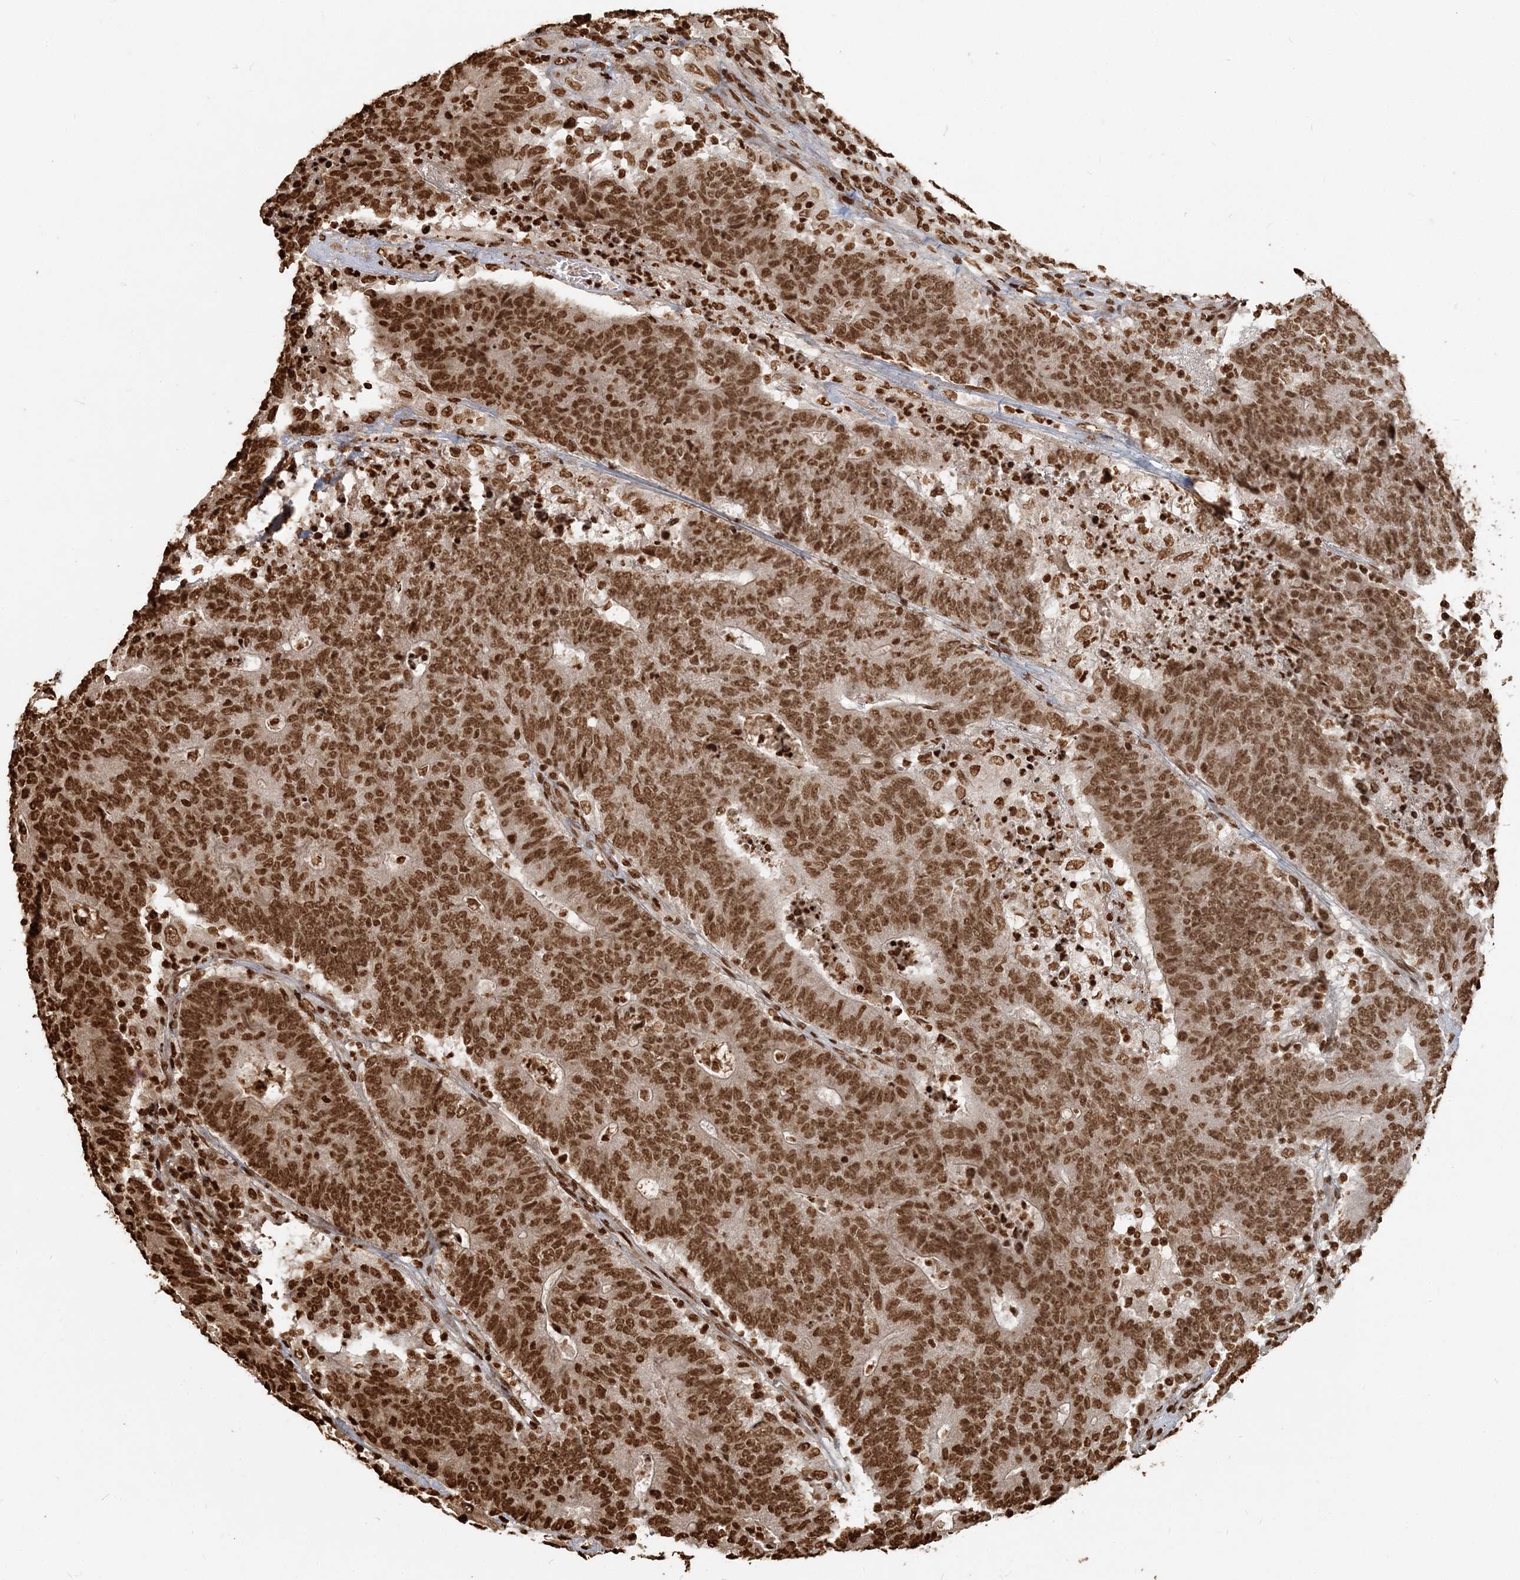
{"staining": {"intensity": "strong", "quantity": ">75%", "location": "nuclear"}, "tissue": "colorectal cancer", "cell_type": "Tumor cells", "image_type": "cancer", "snomed": [{"axis": "morphology", "description": "Normal tissue, NOS"}, {"axis": "morphology", "description": "Adenocarcinoma, NOS"}, {"axis": "topography", "description": "Colon"}], "caption": "Colorectal adenocarcinoma stained with a protein marker shows strong staining in tumor cells.", "gene": "H3-3B", "patient": {"sex": "female", "age": 75}}